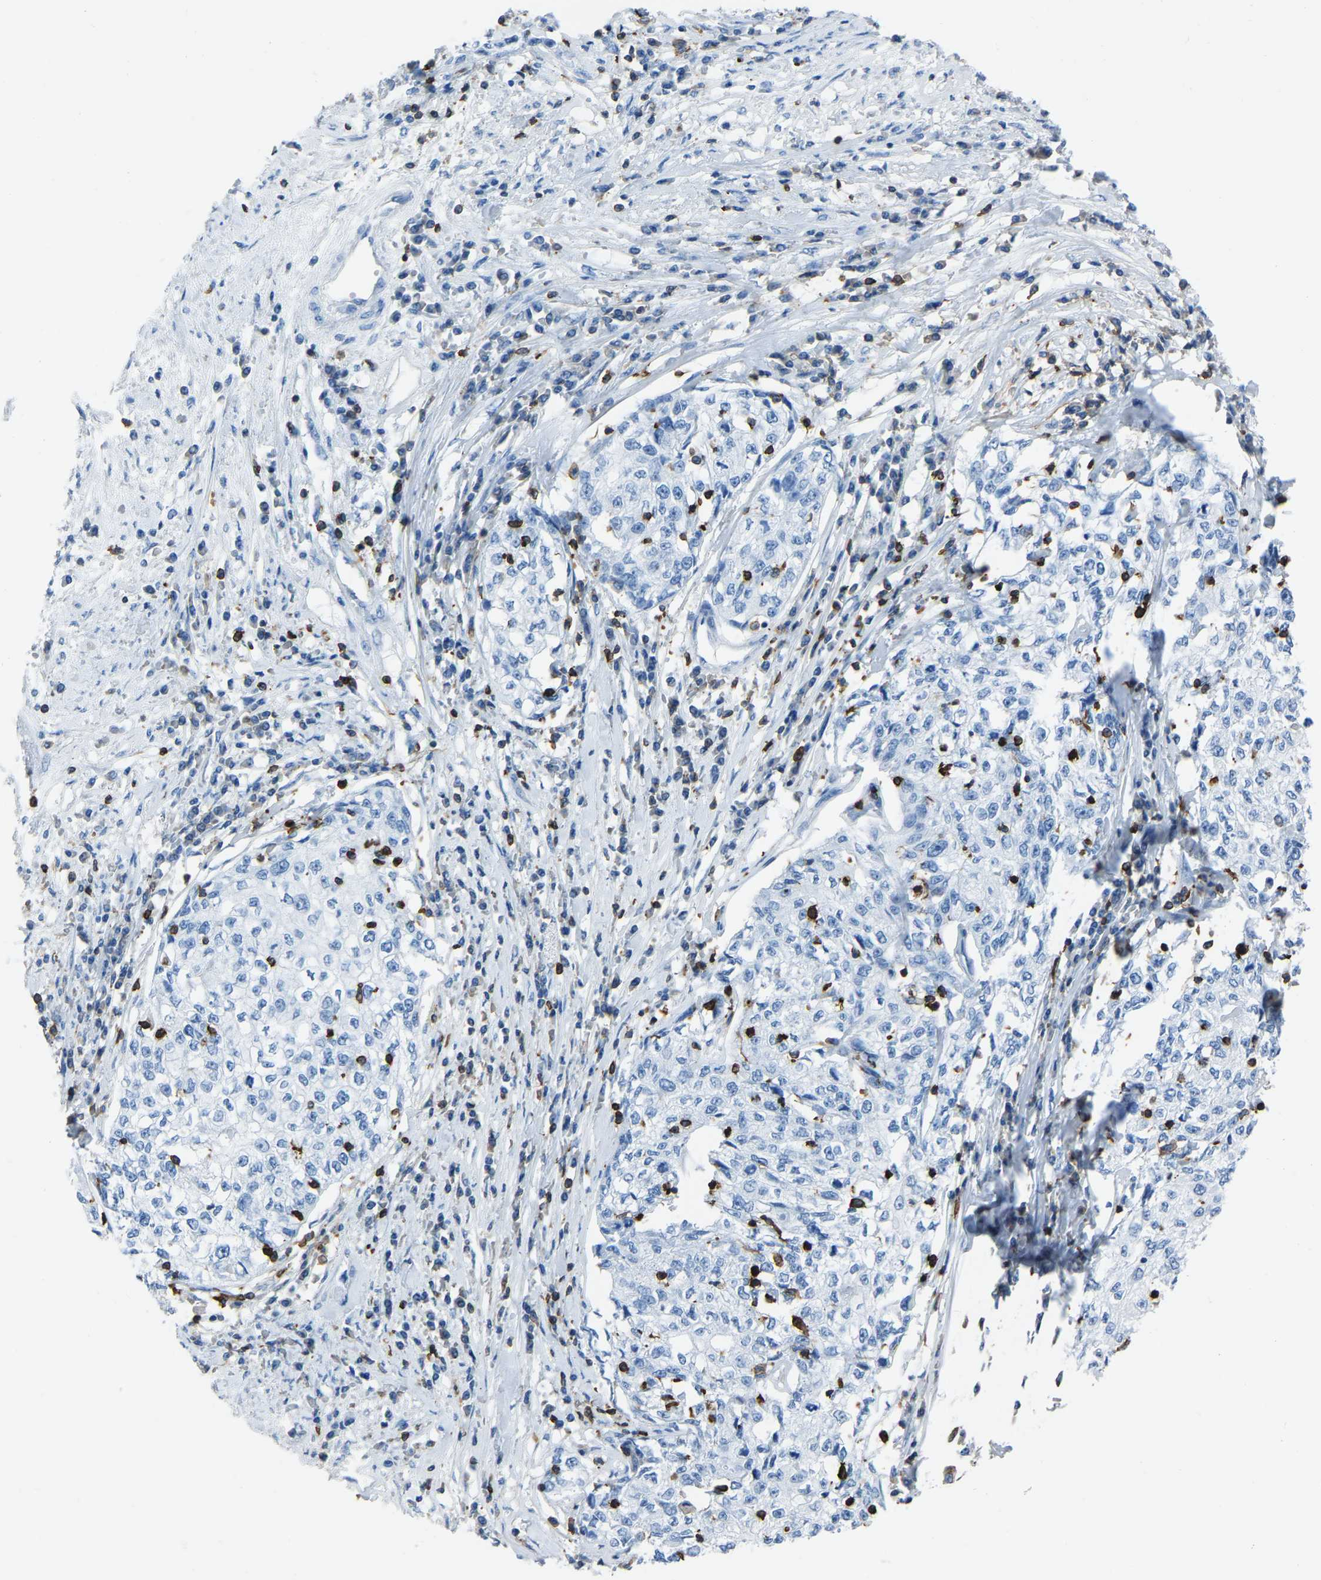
{"staining": {"intensity": "negative", "quantity": "none", "location": "none"}, "tissue": "cervical cancer", "cell_type": "Tumor cells", "image_type": "cancer", "snomed": [{"axis": "morphology", "description": "Squamous cell carcinoma, NOS"}, {"axis": "topography", "description": "Cervix"}], "caption": "Protein analysis of squamous cell carcinoma (cervical) exhibits no significant staining in tumor cells.", "gene": "LSP1", "patient": {"sex": "female", "age": 57}}